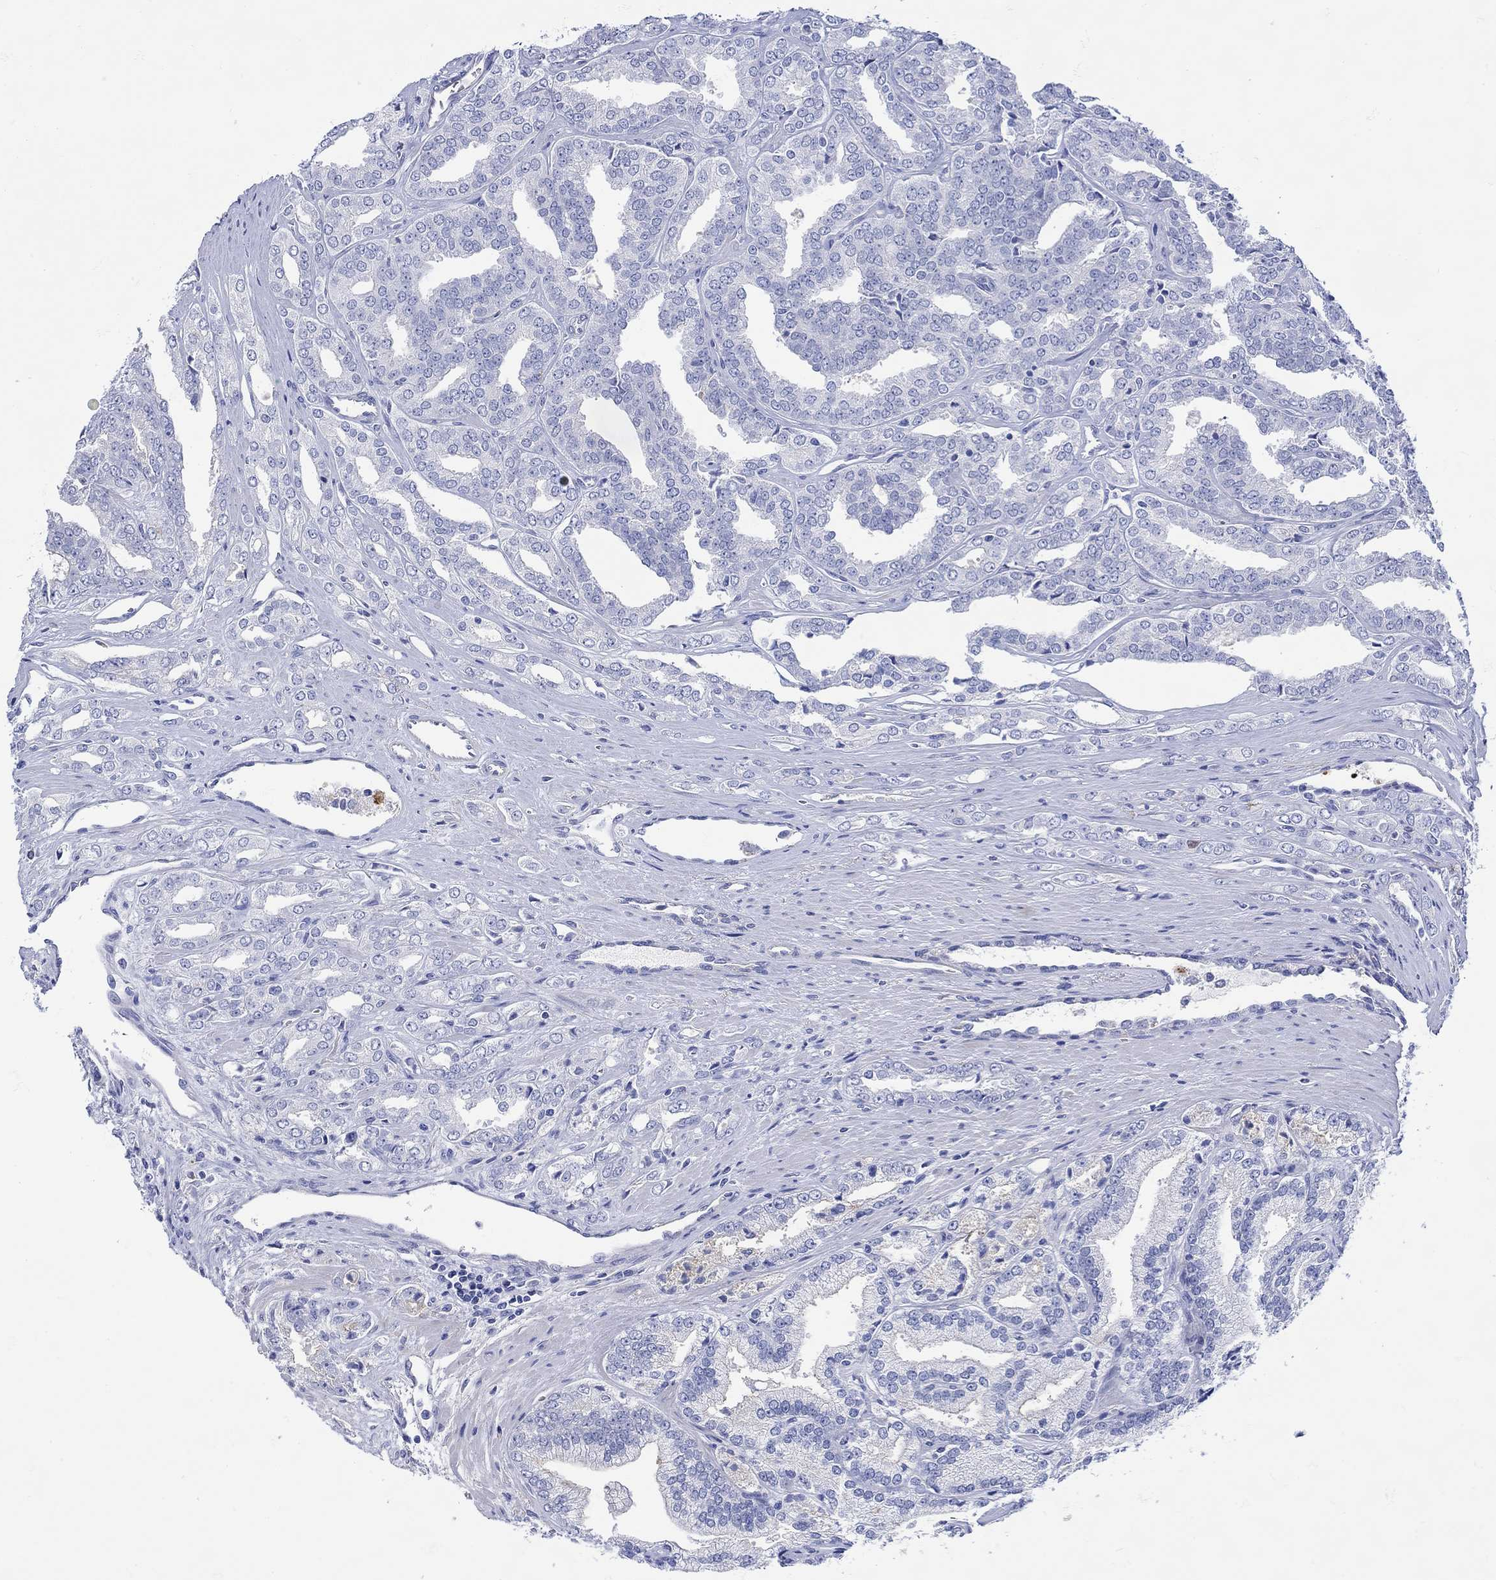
{"staining": {"intensity": "negative", "quantity": "none", "location": "none"}, "tissue": "prostate cancer", "cell_type": "Tumor cells", "image_type": "cancer", "snomed": [{"axis": "morphology", "description": "Adenocarcinoma, NOS"}, {"axis": "morphology", "description": "Adenocarcinoma, High grade"}, {"axis": "topography", "description": "Prostate"}], "caption": "The photomicrograph shows no significant expression in tumor cells of prostate cancer.", "gene": "ANKMY1", "patient": {"sex": "male", "age": 70}}